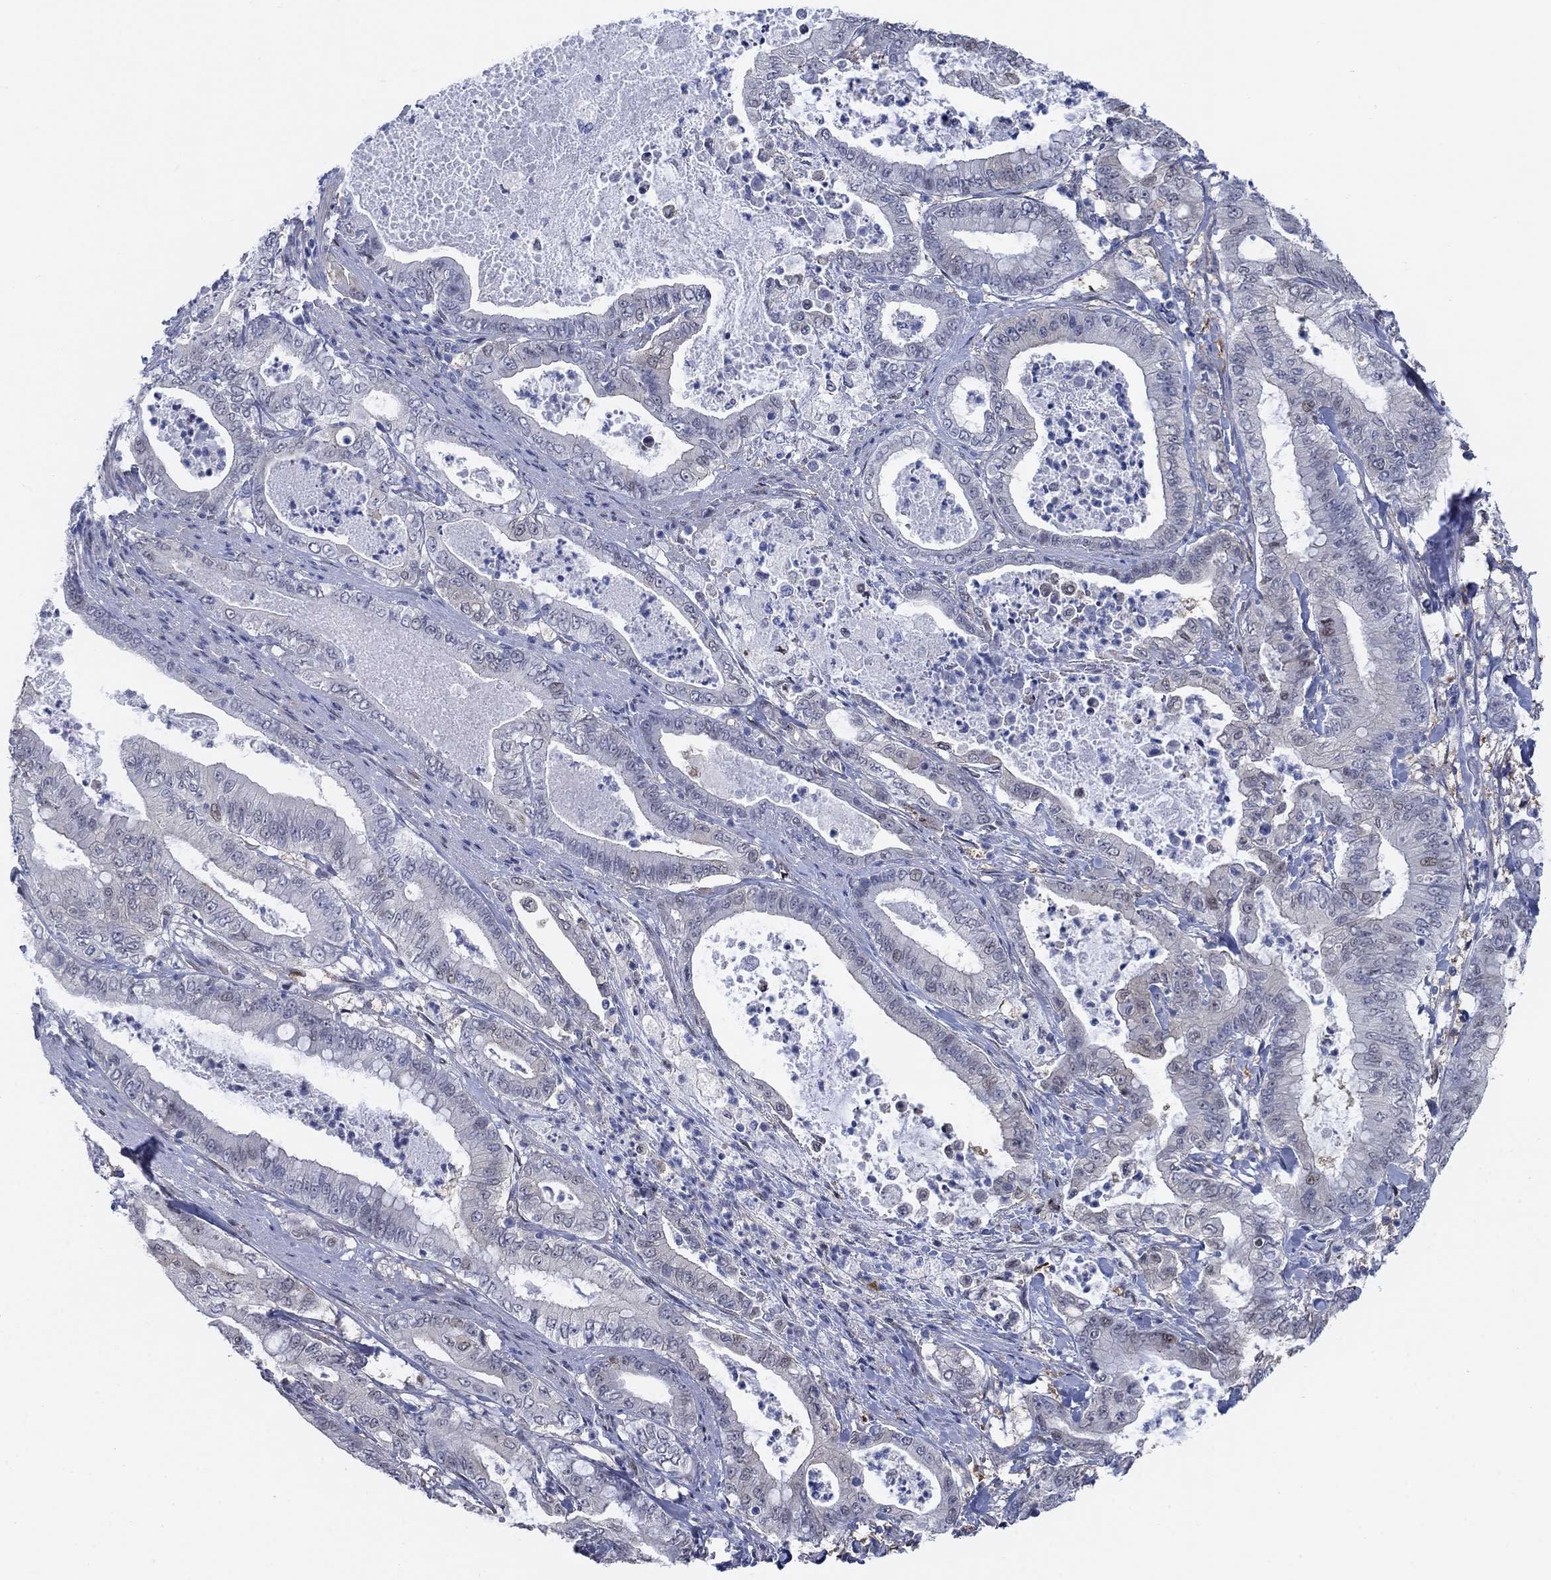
{"staining": {"intensity": "weak", "quantity": "<25%", "location": "nuclear"}, "tissue": "pancreatic cancer", "cell_type": "Tumor cells", "image_type": "cancer", "snomed": [{"axis": "morphology", "description": "Adenocarcinoma, NOS"}, {"axis": "topography", "description": "Pancreas"}], "caption": "Adenocarcinoma (pancreatic) was stained to show a protein in brown. There is no significant staining in tumor cells.", "gene": "MYO3A", "patient": {"sex": "male", "age": 71}}